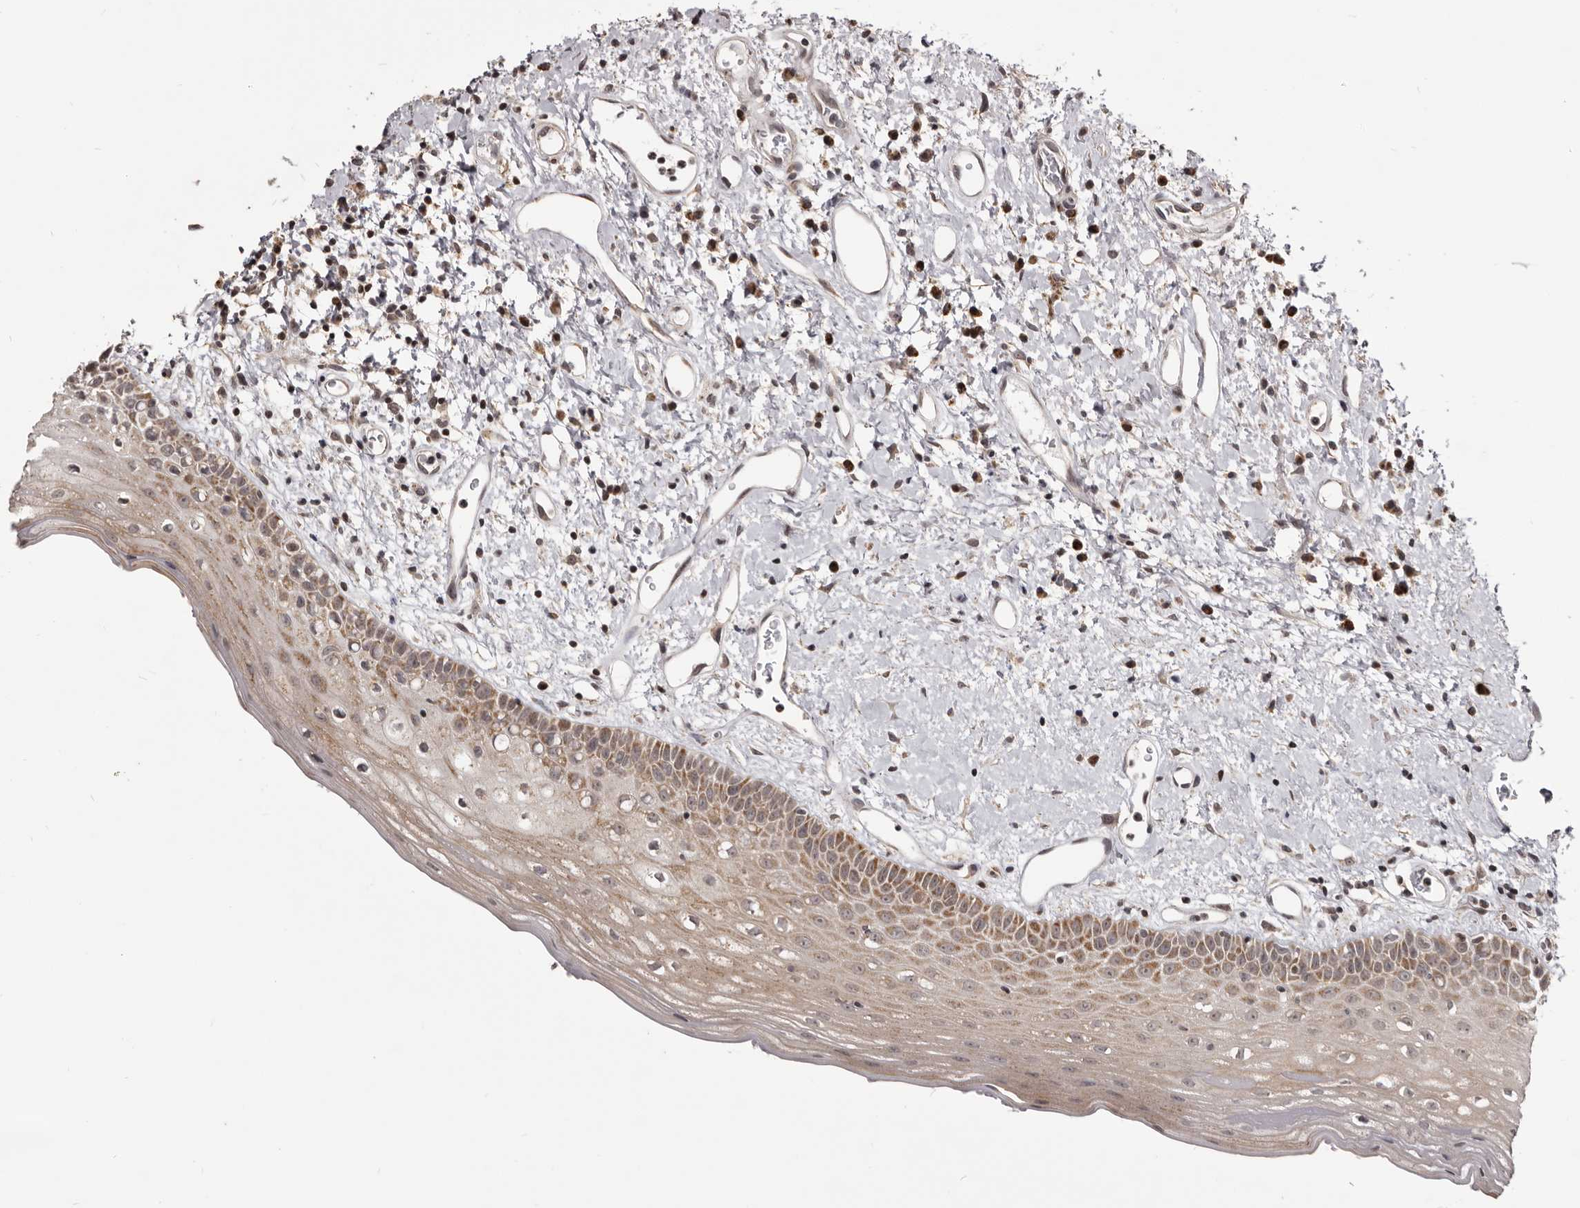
{"staining": {"intensity": "moderate", "quantity": "25%-75%", "location": "cytoplasmic/membranous,nuclear"}, "tissue": "oral mucosa", "cell_type": "Squamous epithelial cells", "image_type": "normal", "snomed": [{"axis": "morphology", "description": "Normal tissue, NOS"}, {"axis": "topography", "description": "Oral tissue"}], "caption": "Oral mucosa was stained to show a protein in brown. There is medium levels of moderate cytoplasmic/membranous,nuclear positivity in about 25%-75% of squamous epithelial cells. The staining was performed using DAB, with brown indicating positive protein expression. Nuclei are stained blue with hematoxylin.", "gene": "THUMPD1", "patient": {"sex": "female", "age": 76}}